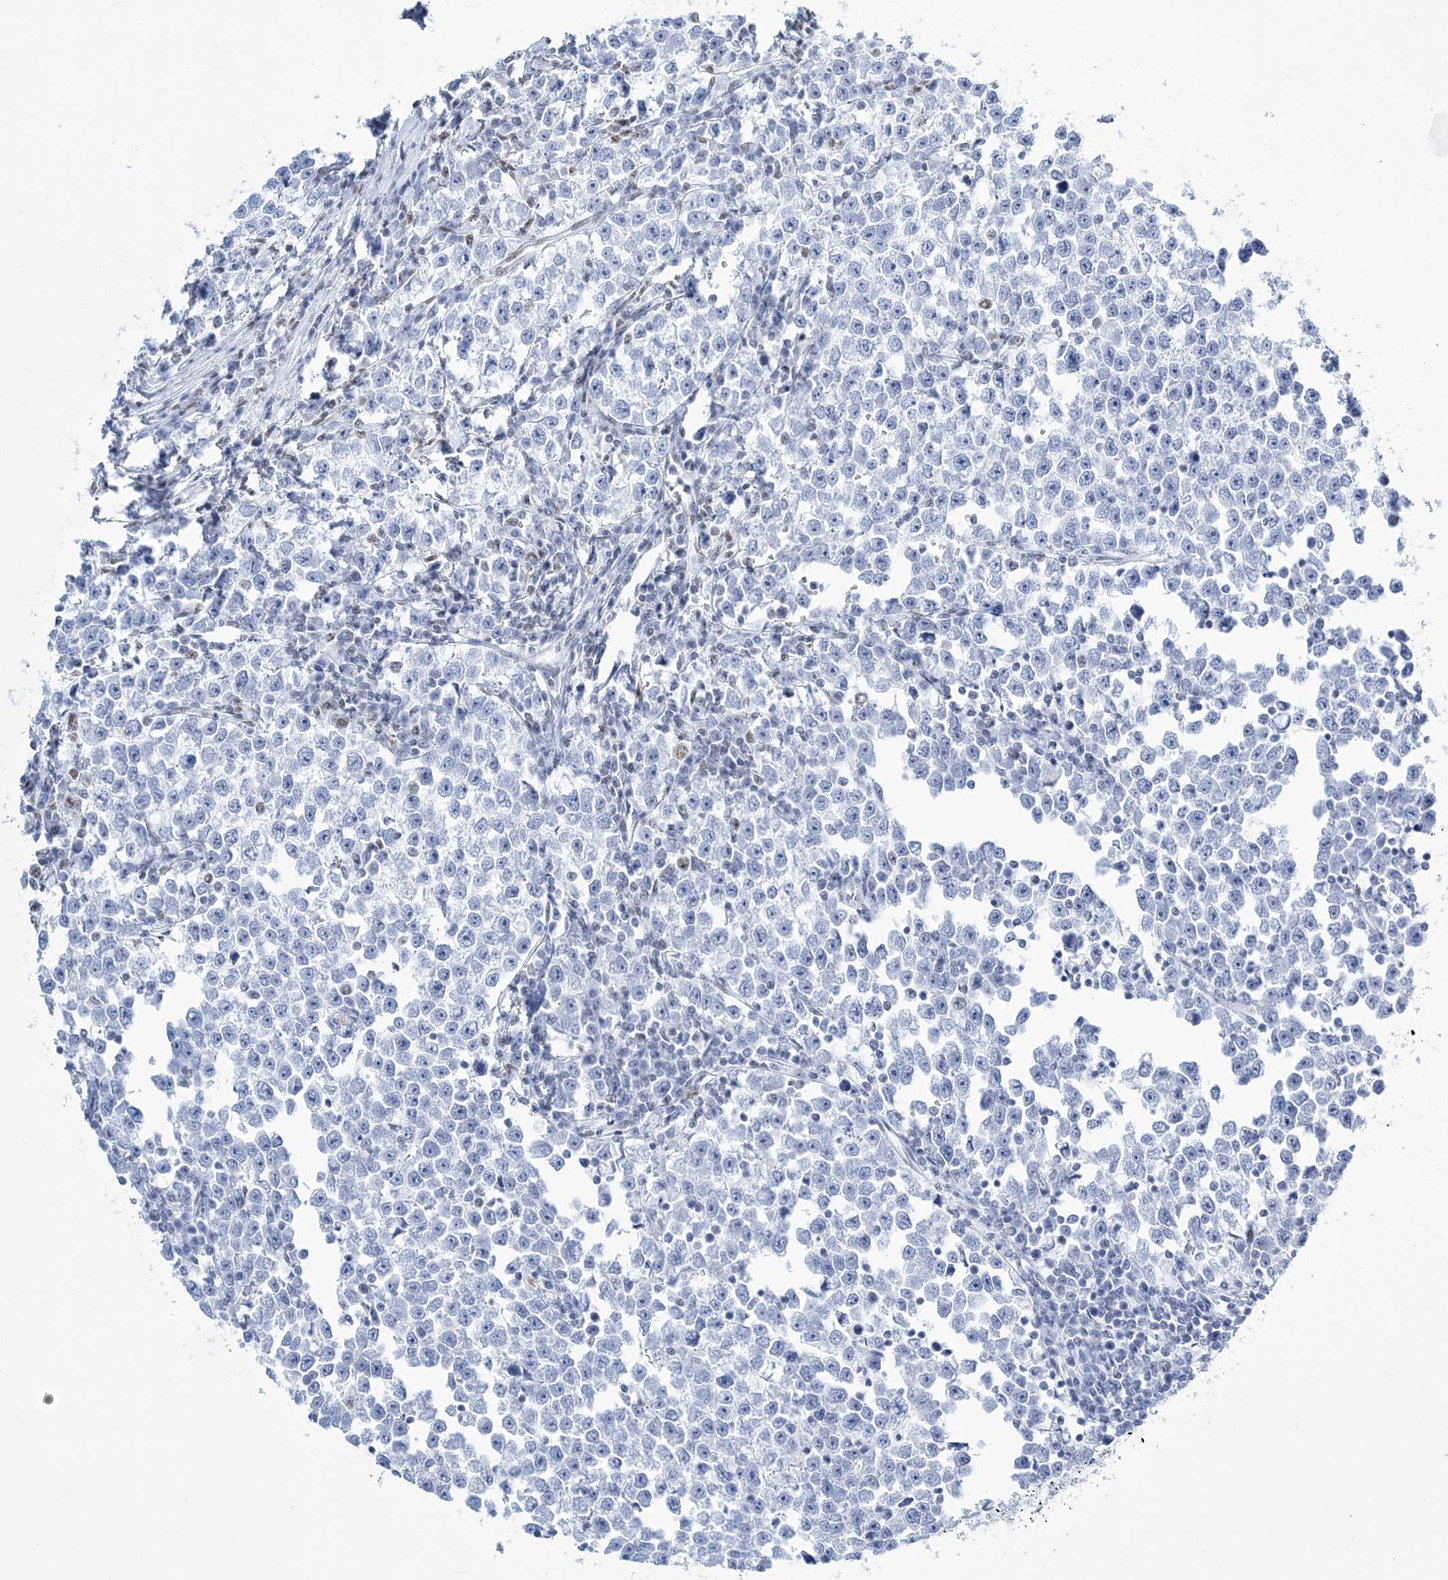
{"staining": {"intensity": "negative", "quantity": "none", "location": "none"}, "tissue": "testis cancer", "cell_type": "Tumor cells", "image_type": "cancer", "snomed": [{"axis": "morphology", "description": "Normal tissue, NOS"}, {"axis": "morphology", "description": "Seminoma, NOS"}, {"axis": "topography", "description": "Testis"}], "caption": "Tumor cells show no significant protein expression in testis cancer (seminoma). (Stains: DAB (3,3'-diaminobenzidine) immunohistochemistry (IHC) with hematoxylin counter stain, Microscopy: brightfield microscopy at high magnification).", "gene": "ZBTB7A", "patient": {"sex": "male", "age": 43}}